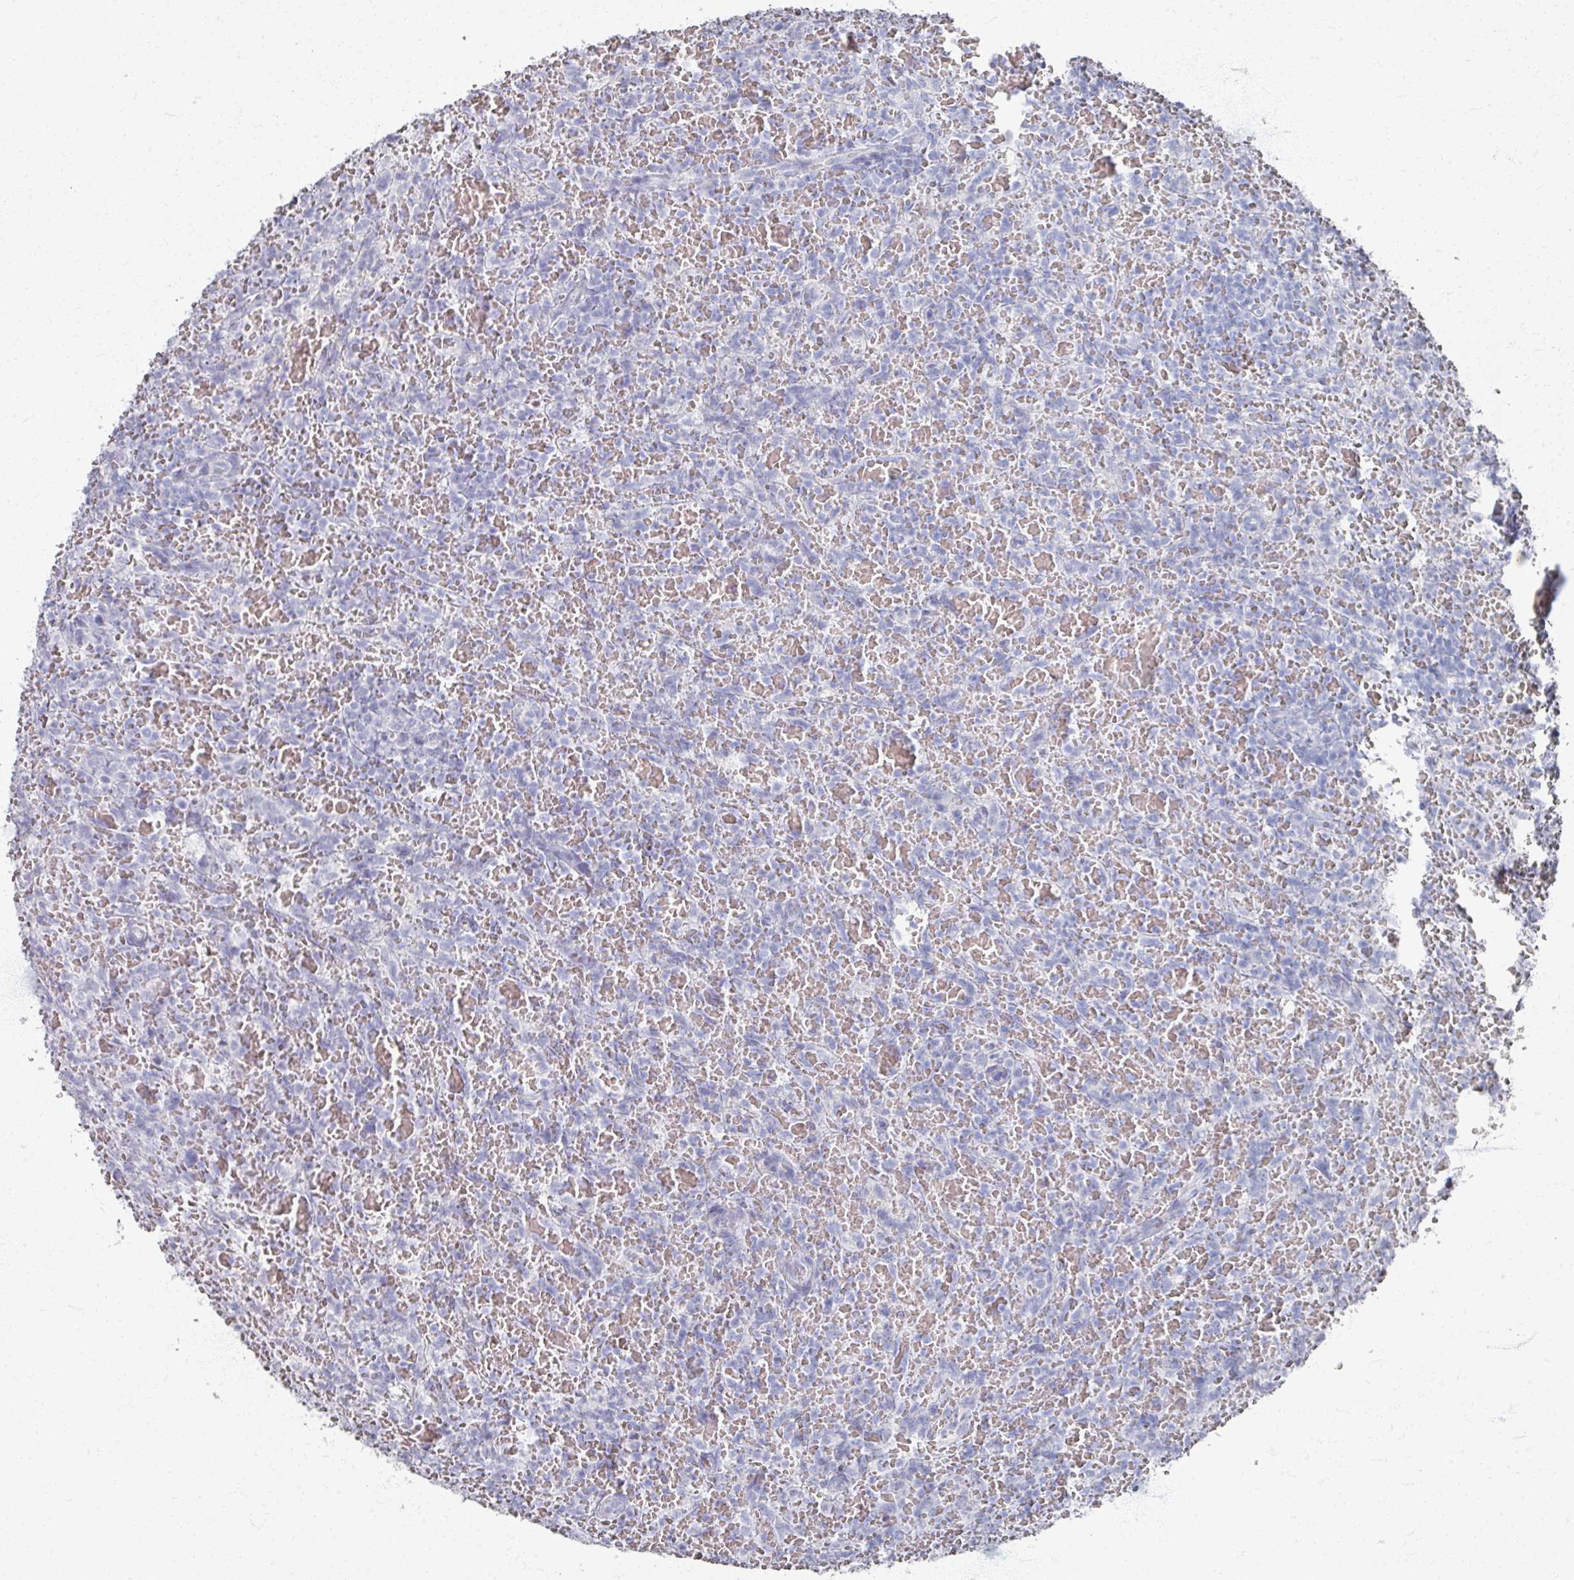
{"staining": {"intensity": "negative", "quantity": "none", "location": "none"}, "tissue": "lymphoma", "cell_type": "Tumor cells", "image_type": "cancer", "snomed": [{"axis": "morphology", "description": "Malignant lymphoma, non-Hodgkin's type, Low grade"}, {"axis": "topography", "description": "Spleen"}], "caption": "Photomicrograph shows no significant protein staining in tumor cells of low-grade malignant lymphoma, non-Hodgkin's type. (Immunohistochemistry, brightfield microscopy, high magnification).", "gene": "PSKH1", "patient": {"sex": "female", "age": 64}}